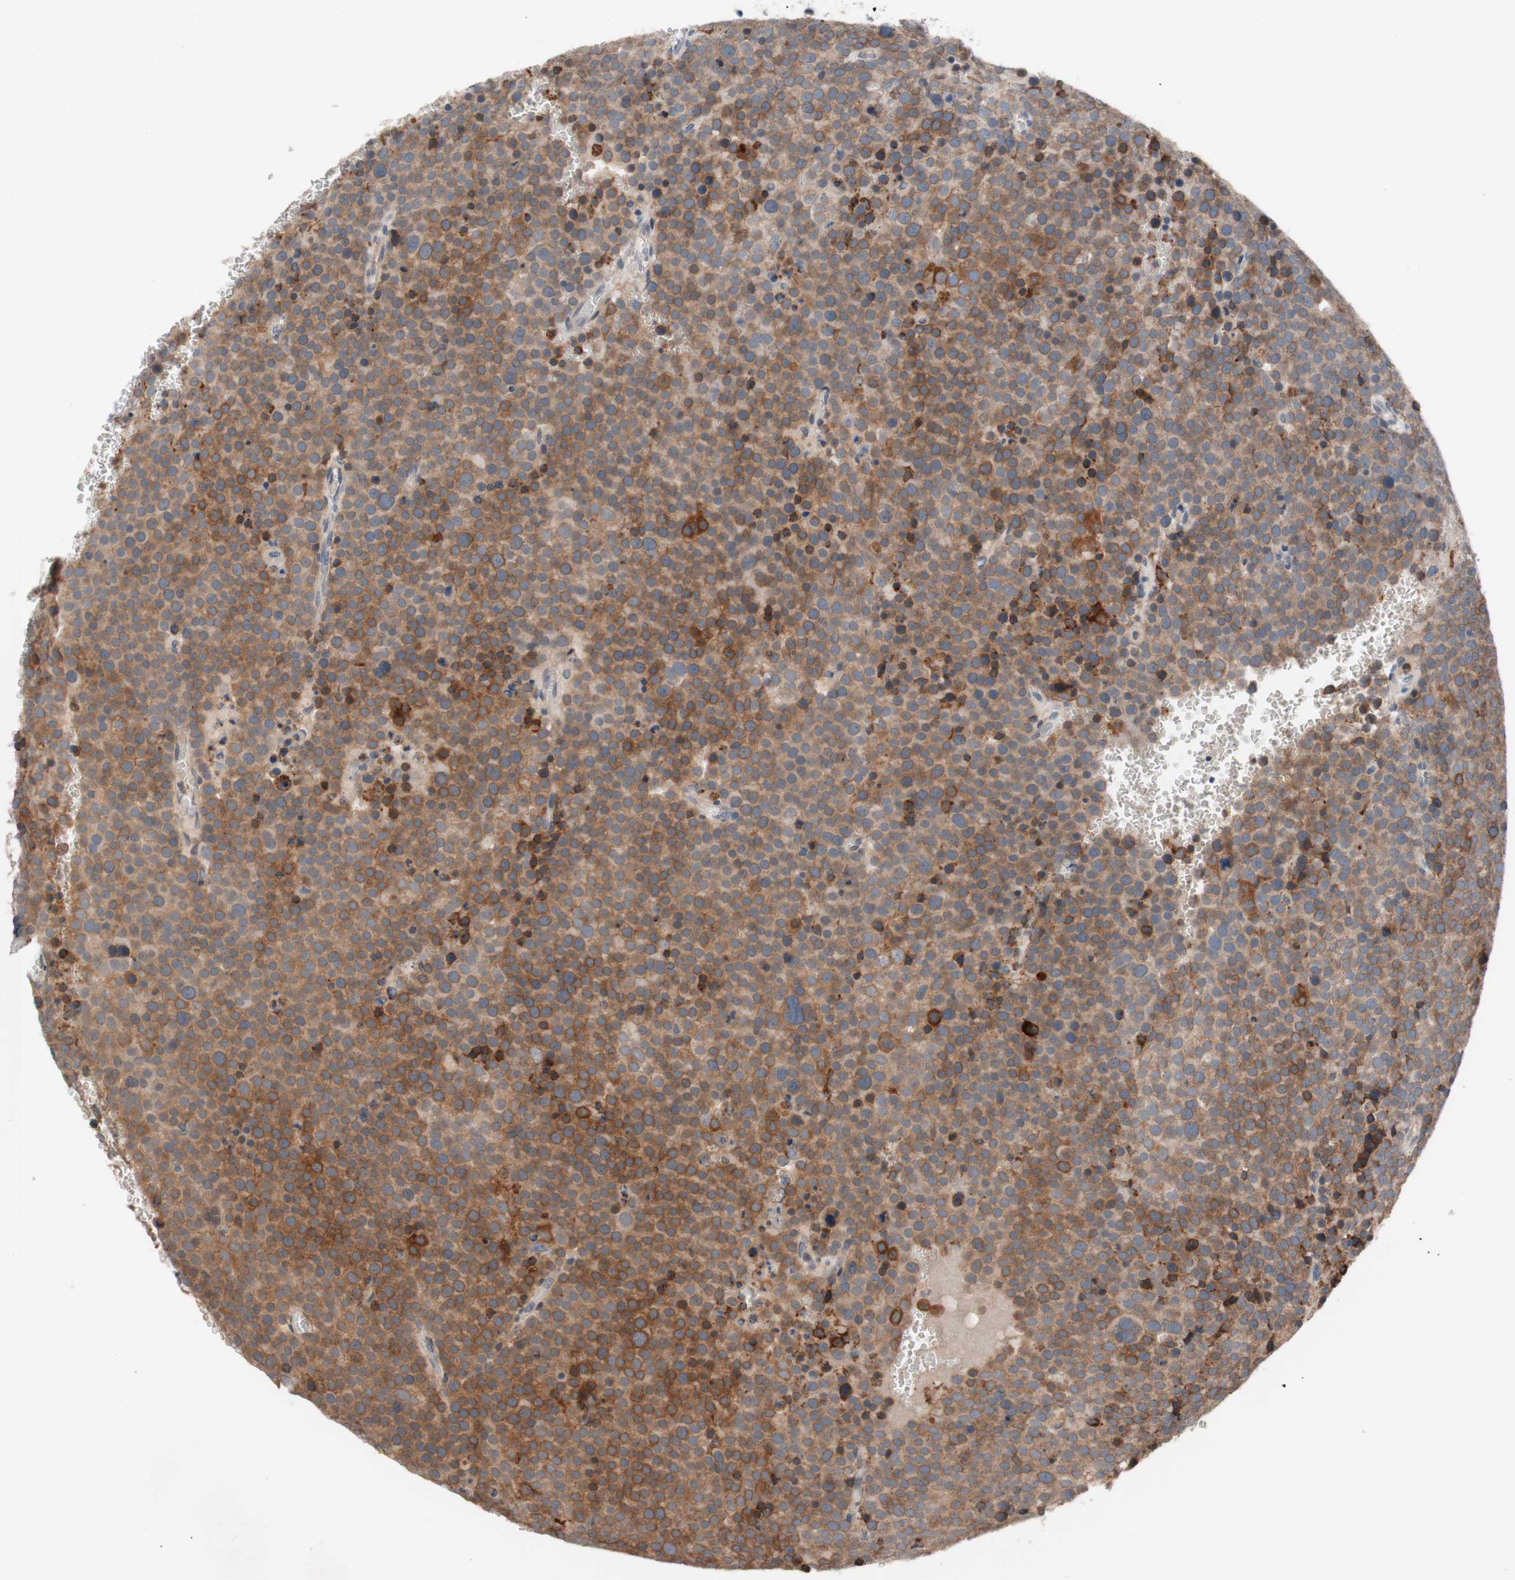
{"staining": {"intensity": "moderate", "quantity": ">75%", "location": "cytoplasmic/membranous"}, "tissue": "testis cancer", "cell_type": "Tumor cells", "image_type": "cancer", "snomed": [{"axis": "morphology", "description": "Seminoma, NOS"}, {"axis": "topography", "description": "Testis"}], "caption": "Testis cancer tissue displays moderate cytoplasmic/membranous staining in about >75% of tumor cells, visualized by immunohistochemistry.", "gene": "CD55", "patient": {"sex": "male", "age": 71}}